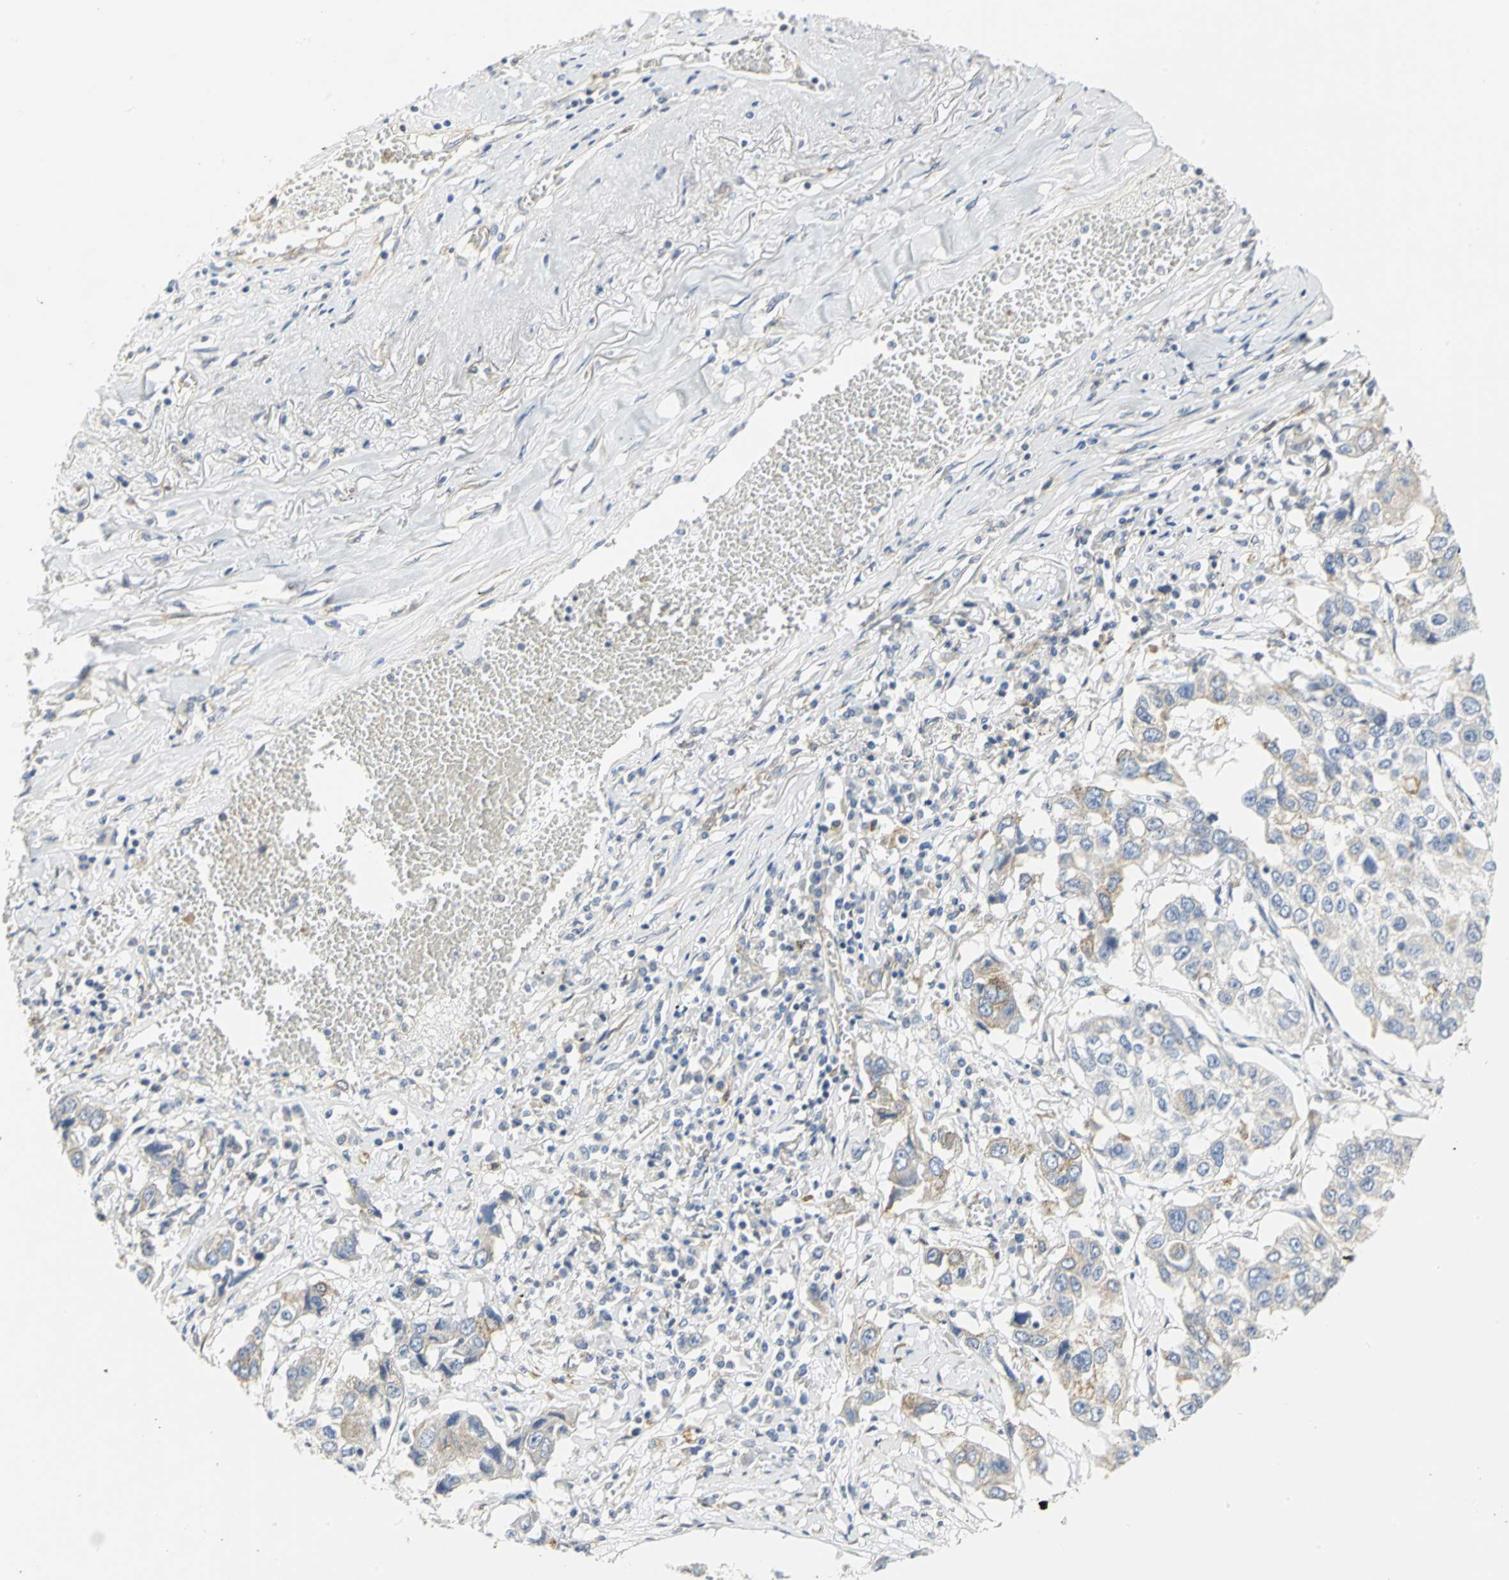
{"staining": {"intensity": "weak", "quantity": "25%-75%", "location": "cytoplasmic/membranous"}, "tissue": "lung cancer", "cell_type": "Tumor cells", "image_type": "cancer", "snomed": [{"axis": "morphology", "description": "Squamous cell carcinoma, NOS"}, {"axis": "topography", "description": "Lung"}], "caption": "Immunohistochemistry of human lung squamous cell carcinoma demonstrates low levels of weak cytoplasmic/membranous staining in approximately 25%-75% of tumor cells.", "gene": "GNRH2", "patient": {"sex": "male", "age": 71}}